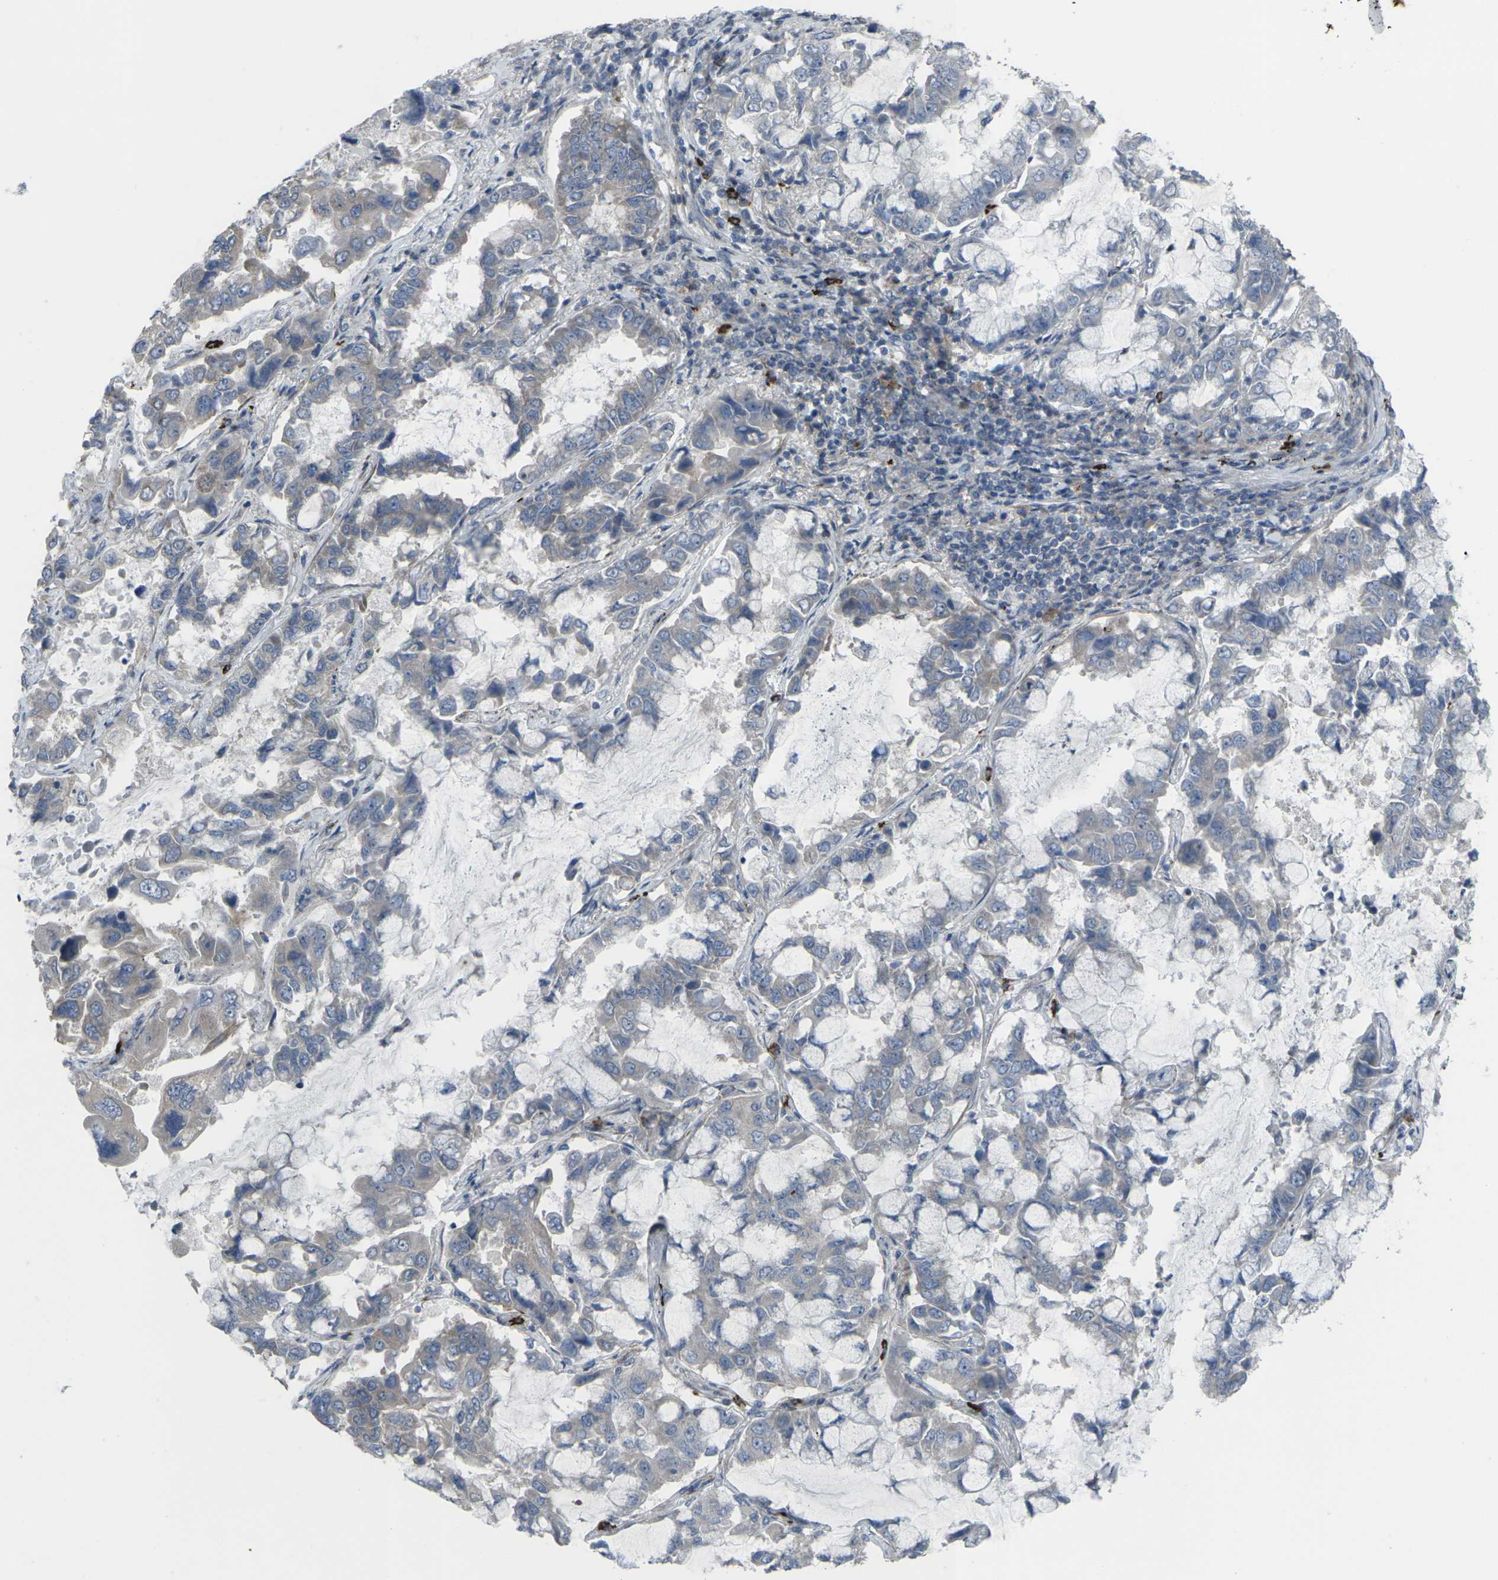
{"staining": {"intensity": "weak", "quantity": "<25%", "location": "cytoplasmic/membranous"}, "tissue": "lung cancer", "cell_type": "Tumor cells", "image_type": "cancer", "snomed": [{"axis": "morphology", "description": "Adenocarcinoma, NOS"}, {"axis": "topography", "description": "Lung"}], "caption": "Immunohistochemistry (IHC) image of lung cancer stained for a protein (brown), which shows no staining in tumor cells. (Stains: DAB (3,3'-diaminobenzidine) immunohistochemistry (IHC) with hematoxylin counter stain, Microscopy: brightfield microscopy at high magnification).", "gene": "CCR10", "patient": {"sex": "male", "age": 64}}